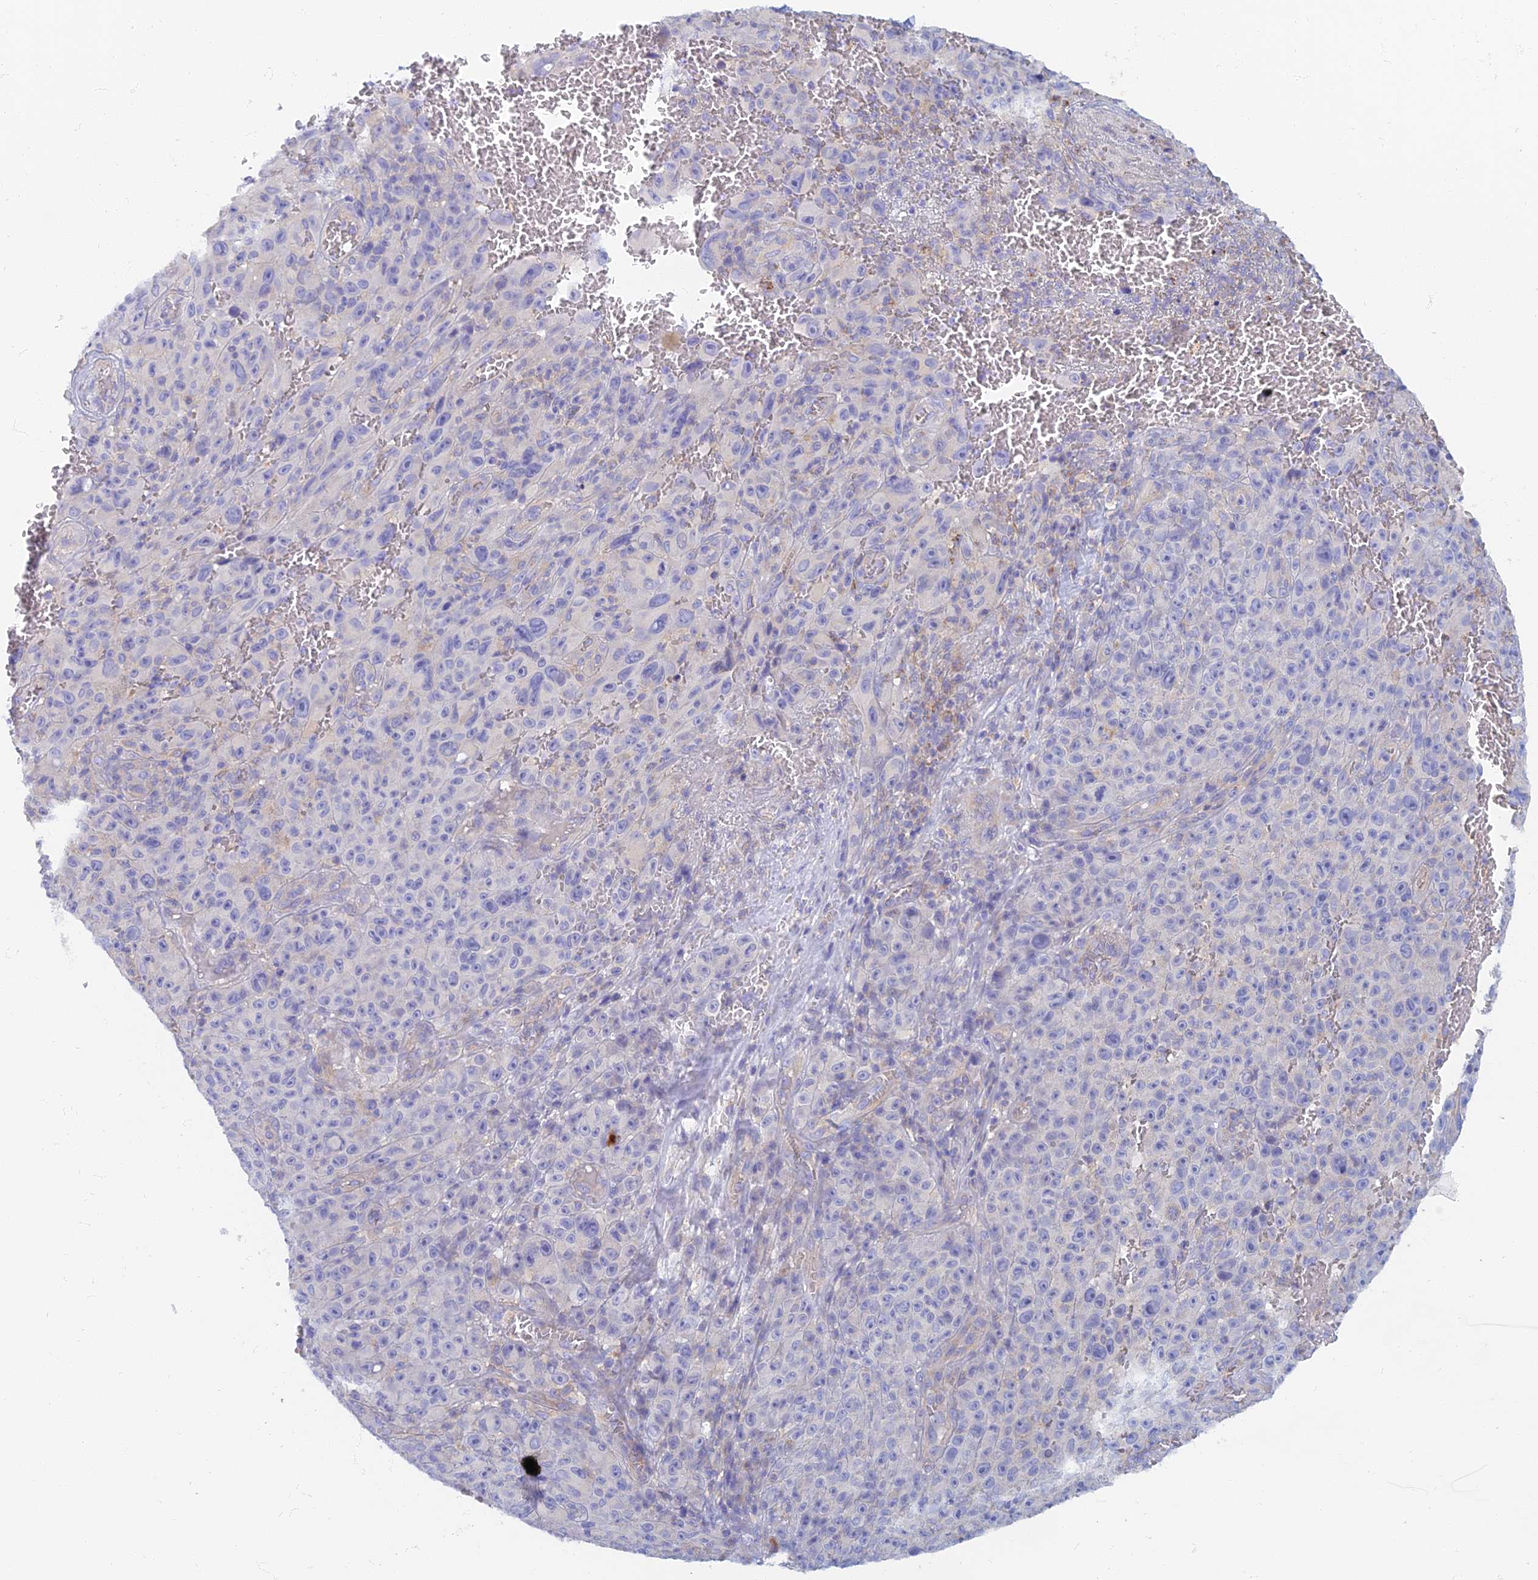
{"staining": {"intensity": "negative", "quantity": "none", "location": "none"}, "tissue": "melanoma", "cell_type": "Tumor cells", "image_type": "cancer", "snomed": [{"axis": "morphology", "description": "Malignant melanoma, NOS"}, {"axis": "topography", "description": "Skin"}], "caption": "This is a photomicrograph of IHC staining of malignant melanoma, which shows no positivity in tumor cells.", "gene": "TMEM44", "patient": {"sex": "female", "age": 82}}